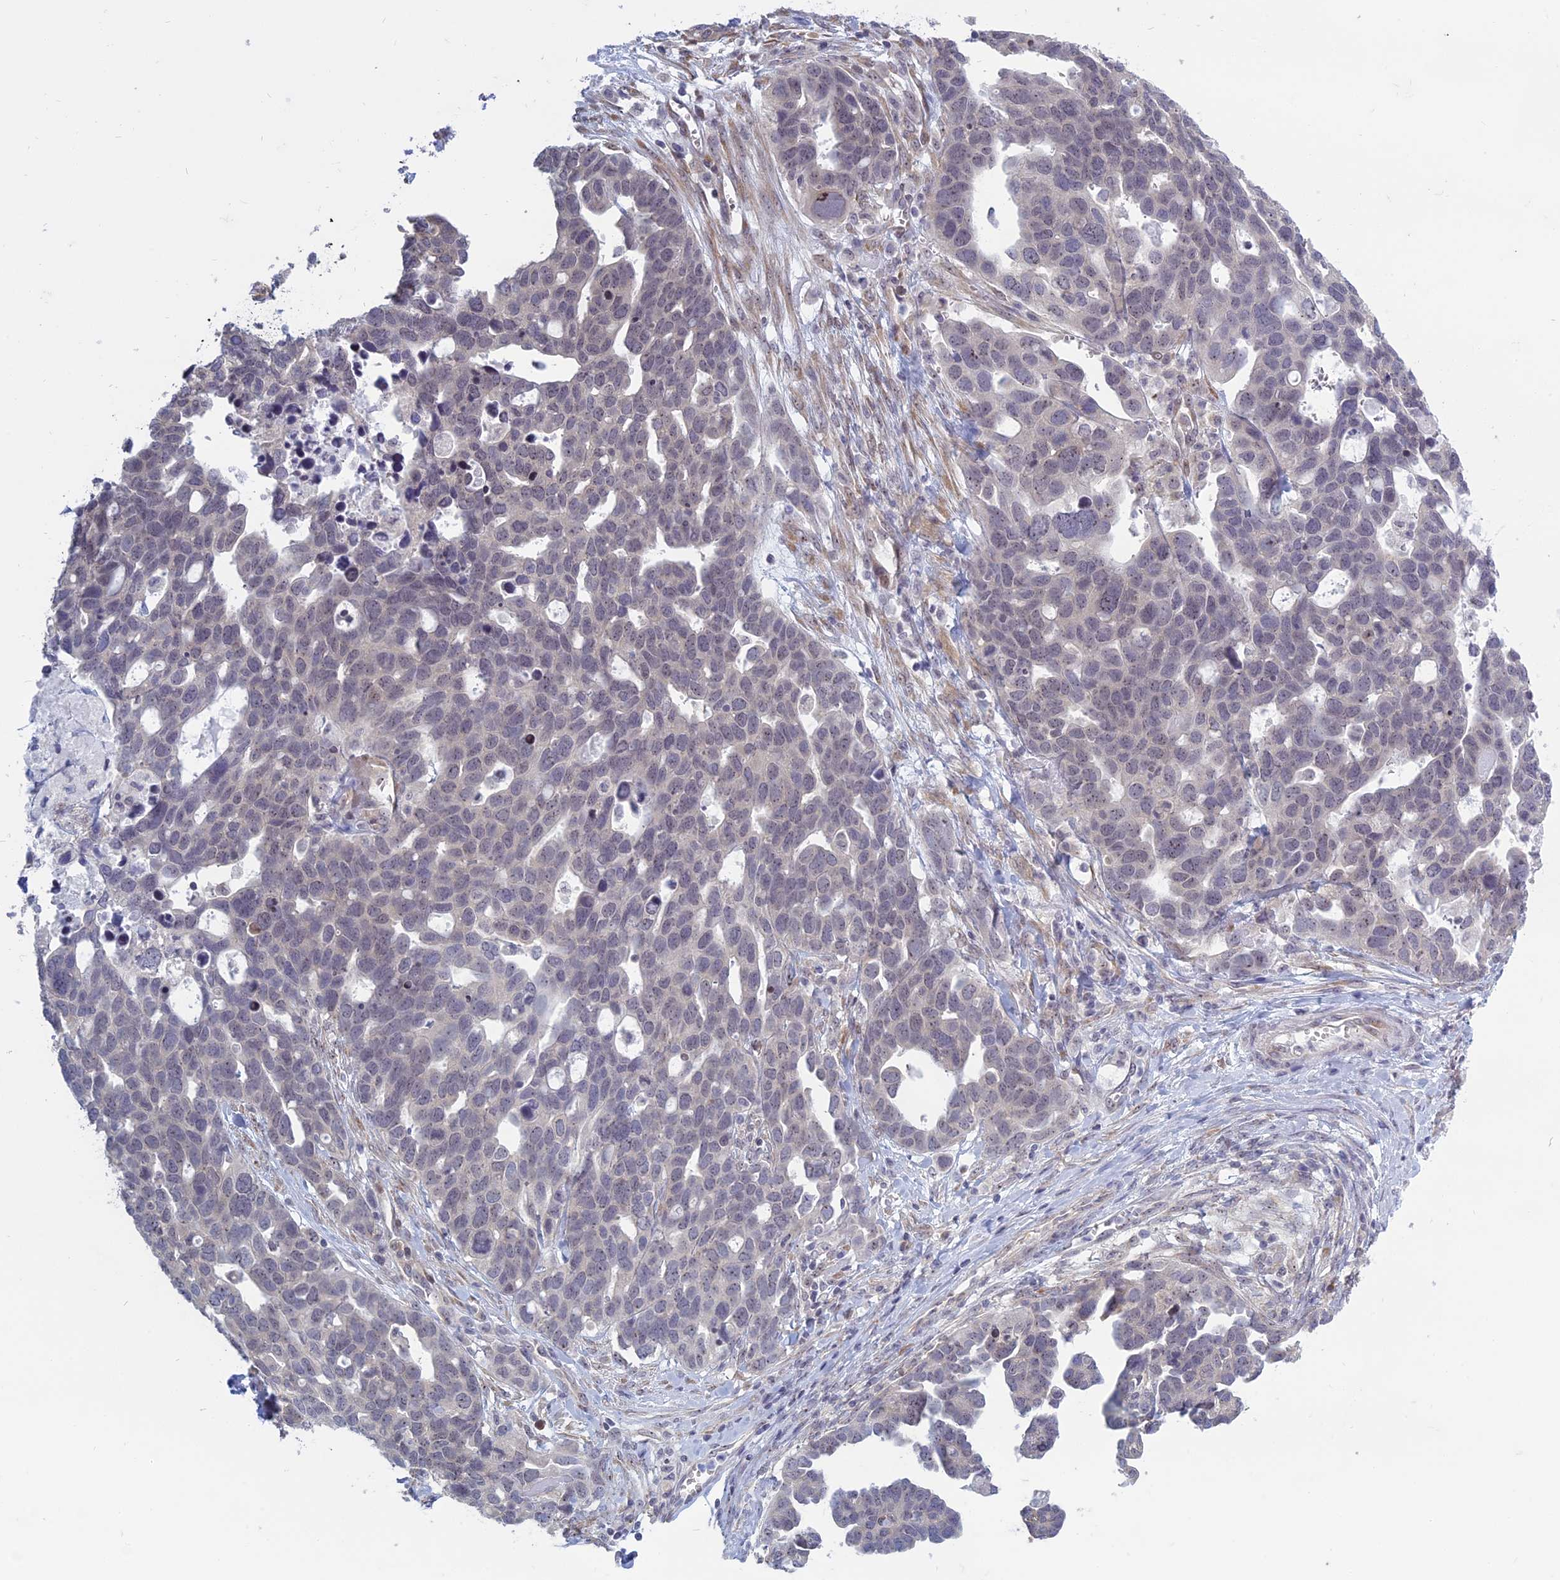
{"staining": {"intensity": "negative", "quantity": "none", "location": "none"}, "tissue": "ovarian cancer", "cell_type": "Tumor cells", "image_type": "cancer", "snomed": [{"axis": "morphology", "description": "Cystadenocarcinoma, serous, NOS"}, {"axis": "topography", "description": "Ovary"}], "caption": "High power microscopy micrograph of an IHC micrograph of ovarian cancer (serous cystadenocarcinoma), revealing no significant positivity in tumor cells.", "gene": "RPS19BP1", "patient": {"sex": "female", "age": 54}}